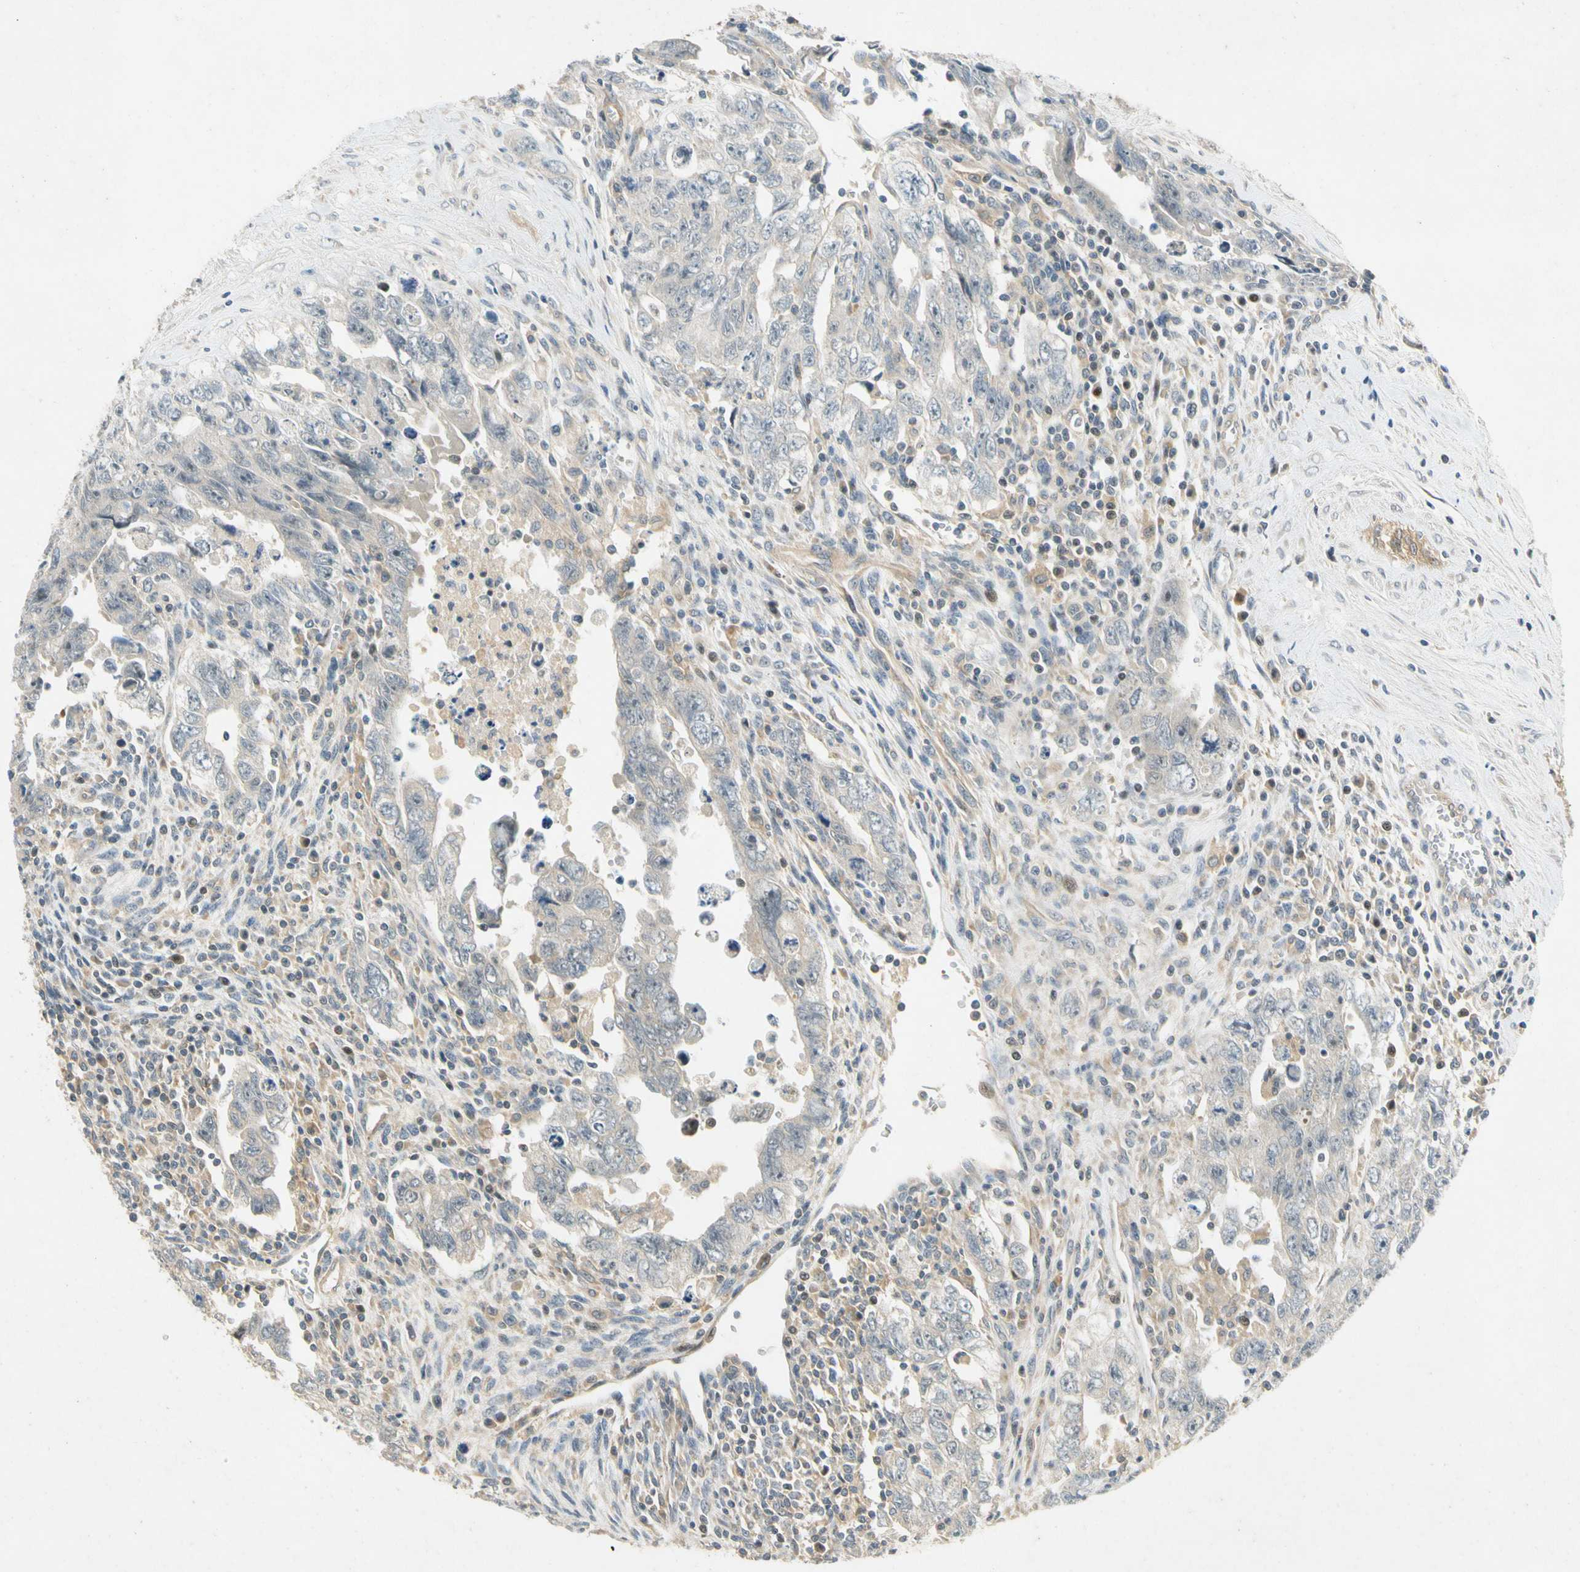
{"staining": {"intensity": "negative", "quantity": "none", "location": "none"}, "tissue": "testis cancer", "cell_type": "Tumor cells", "image_type": "cancer", "snomed": [{"axis": "morphology", "description": "Carcinoma, Embryonal, NOS"}, {"axis": "topography", "description": "Testis"}], "caption": "Tumor cells show no significant protein expression in testis cancer (embryonal carcinoma). The staining is performed using DAB (3,3'-diaminobenzidine) brown chromogen with nuclei counter-stained in using hematoxylin.", "gene": "GATD1", "patient": {"sex": "male", "age": 28}}